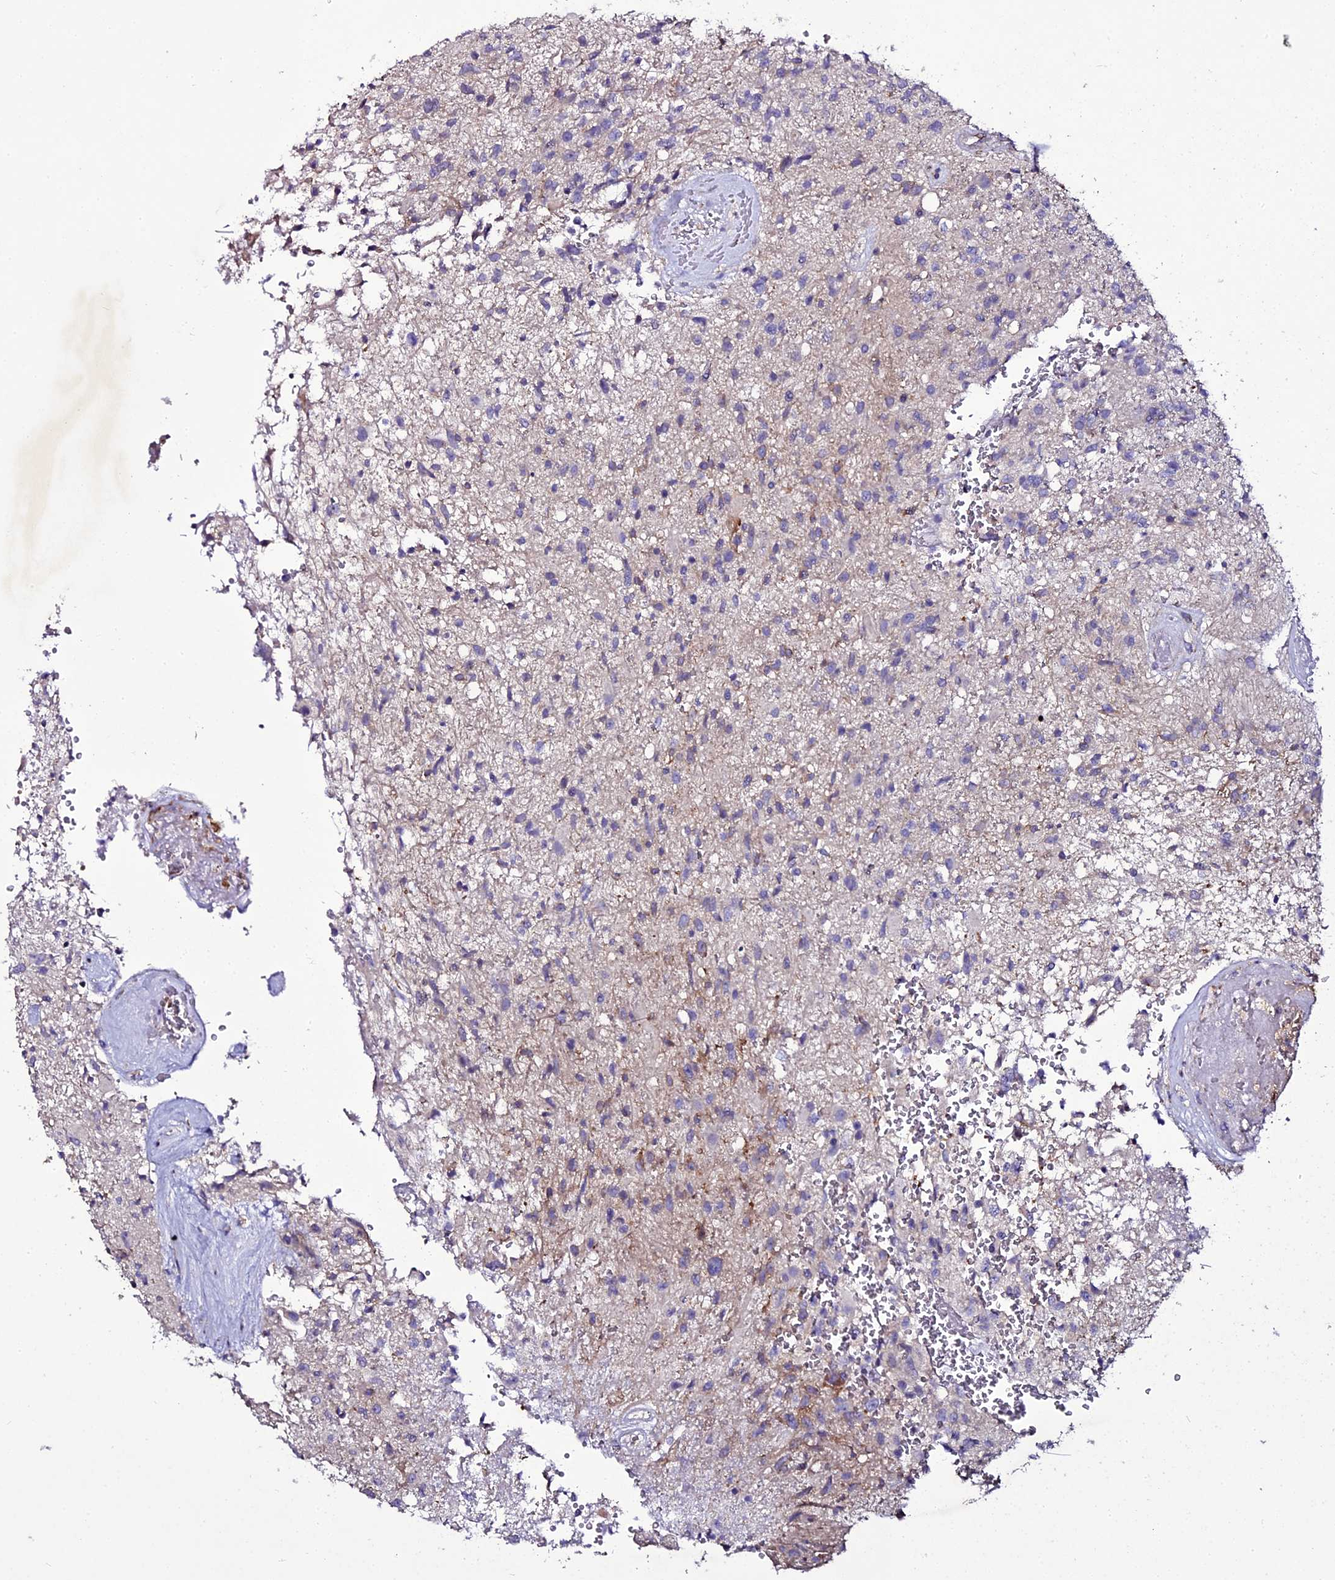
{"staining": {"intensity": "negative", "quantity": "none", "location": "none"}, "tissue": "glioma", "cell_type": "Tumor cells", "image_type": "cancer", "snomed": [{"axis": "morphology", "description": "Glioma, malignant, High grade"}, {"axis": "topography", "description": "Brain"}], "caption": "This photomicrograph is of glioma stained with immunohistochemistry to label a protein in brown with the nuclei are counter-stained blue. There is no staining in tumor cells.", "gene": "MEX3C", "patient": {"sex": "male", "age": 56}}